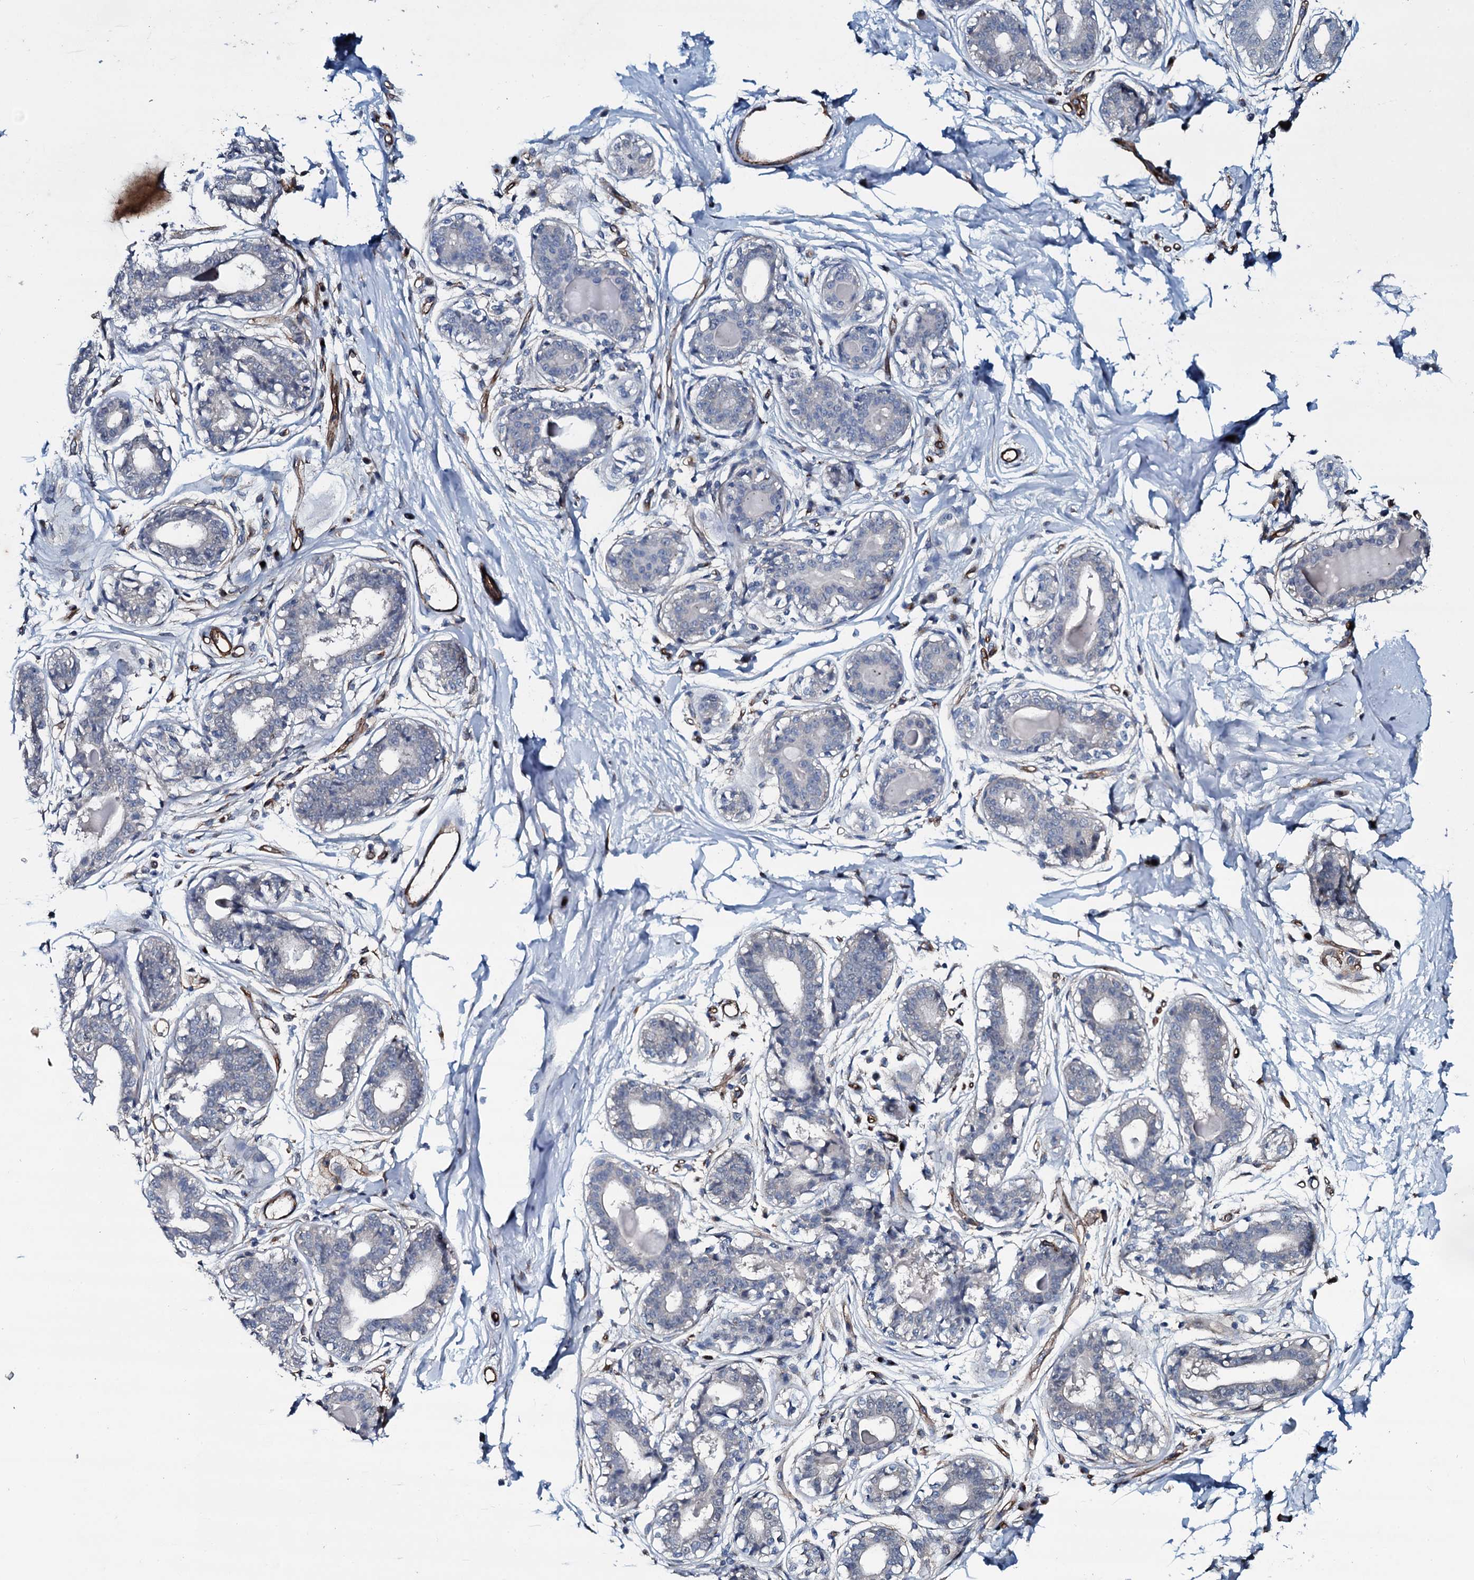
{"staining": {"intensity": "negative", "quantity": "none", "location": "none"}, "tissue": "breast", "cell_type": "Adipocytes", "image_type": "normal", "snomed": [{"axis": "morphology", "description": "Normal tissue, NOS"}, {"axis": "topography", "description": "Breast"}], "caption": "This histopathology image is of benign breast stained with immunohistochemistry to label a protein in brown with the nuclei are counter-stained blue. There is no expression in adipocytes.", "gene": "CLEC14A", "patient": {"sex": "female", "age": 45}}